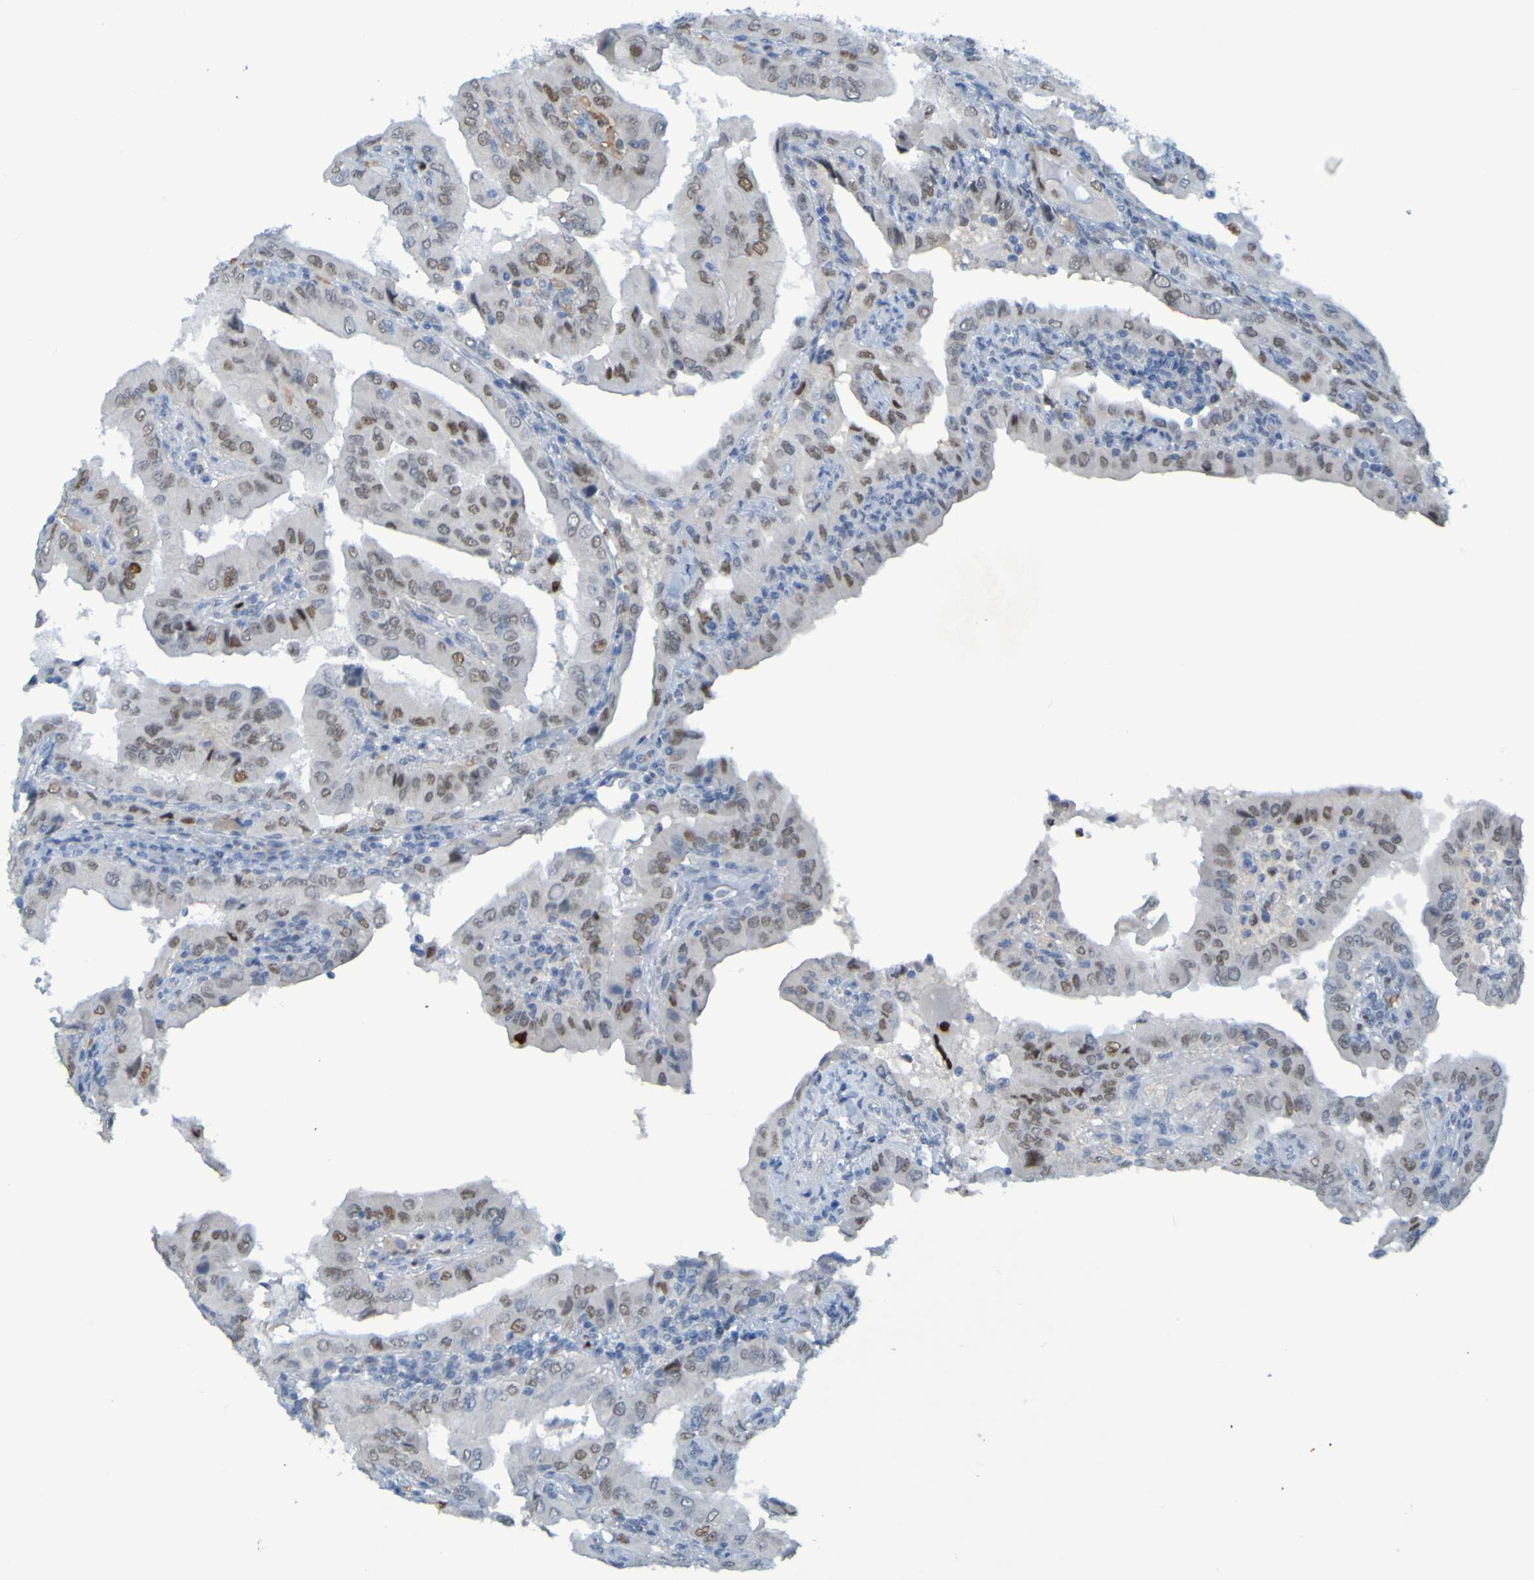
{"staining": {"intensity": "weak", "quantity": ">75%", "location": "nuclear"}, "tissue": "thyroid cancer", "cell_type": "Tumor cells", "image_type": "cancer", "snomed": [{"axis": "morphology", "description": "Papillary adenocarcinoma, NOS"}, {"axis": "topography", "description": "Thyroid gland"}], "caption": "Papillary adenocarcinoma (thyroid) stained for a protein (brown) displays weak nuclear positive staining in approximately >75% of tumor cells.", "gene": "USP36", "patient": {"sex": "male", "age": 33}}